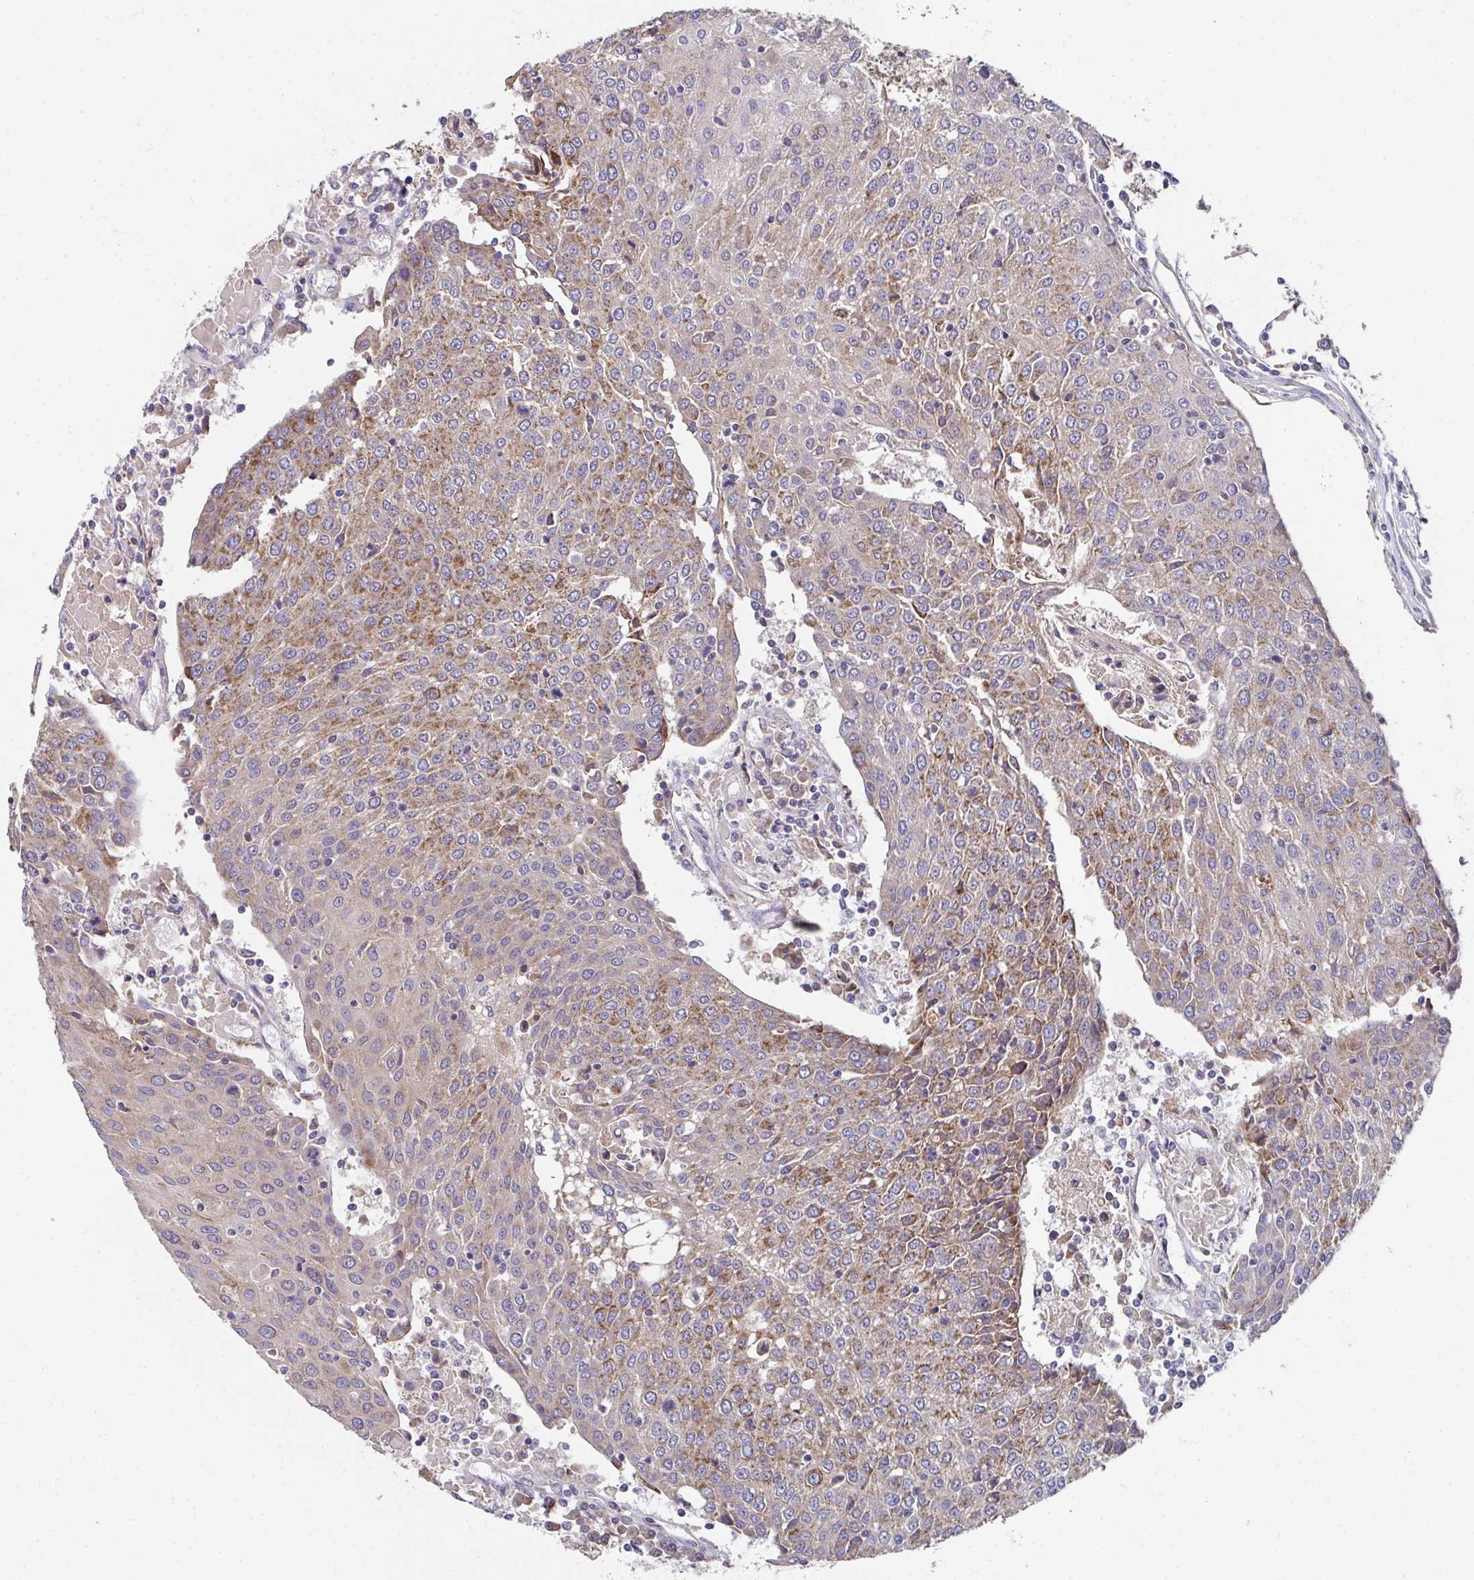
{"staining": {"intensity": "weak", "quantity": "25%-75%", "location": "cytoplasmic/membranous"}, "tissue": "urothelial cancer", "cell_type": "Tumor cells", "image_type": "cancer", "snomed": [{"axis": "morphology", "description": "Urothelial carcinoma, High grade"}, {"axis": "topography", "description": "Urinary bladder"}], "caption": "The histopathology image displays immunohistochemical staining of urothelial cancer. There is weak cytoplasmic/membranous staining is identified in about 25%-75% of tumor cells. Nuclei are stained in blue.", "gene": "MT-ND3", "patient": {"sex": "female", "age": 85}}